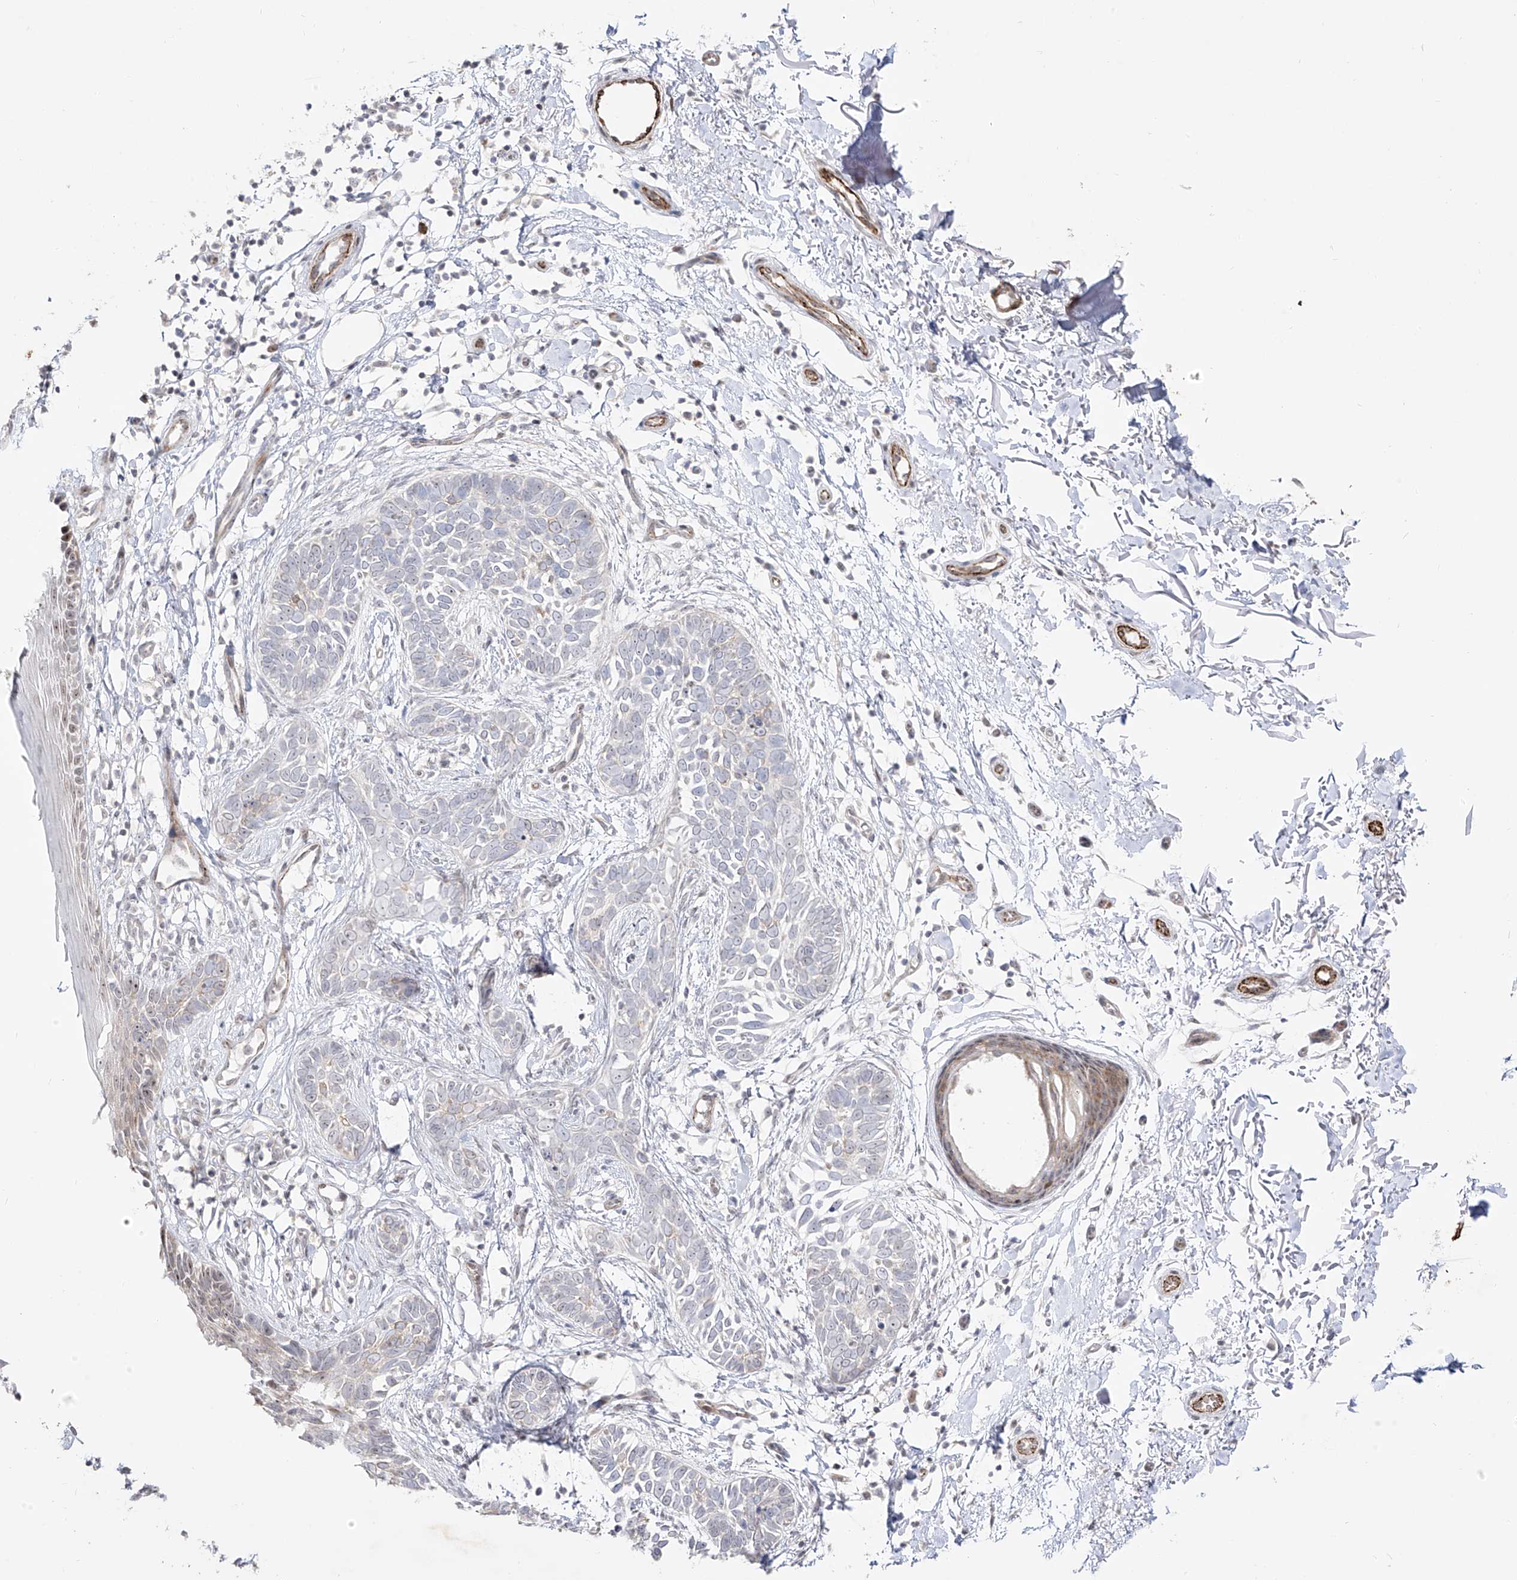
{"staining": {"intensity": "negative", "quantity": "none", "location": "none"}, "tissue": "skin cancer", "cell_type": "Tumor cells", "image_type": "cancer", "snomed": [{"axis": "morphology", "description": "Normal tissue, NOS"}, {"axis": "morphology", "description": "Basal cell carcinoma"}, {"axis": "topography", "description": "Skin"}], "caption": "IHC photomicrograph of skin cancer stained for a protein (brown), which displays no positivity in tumor cells.", "gene": "ZNF180", "patient": {"sex": "male", "age": 77}}